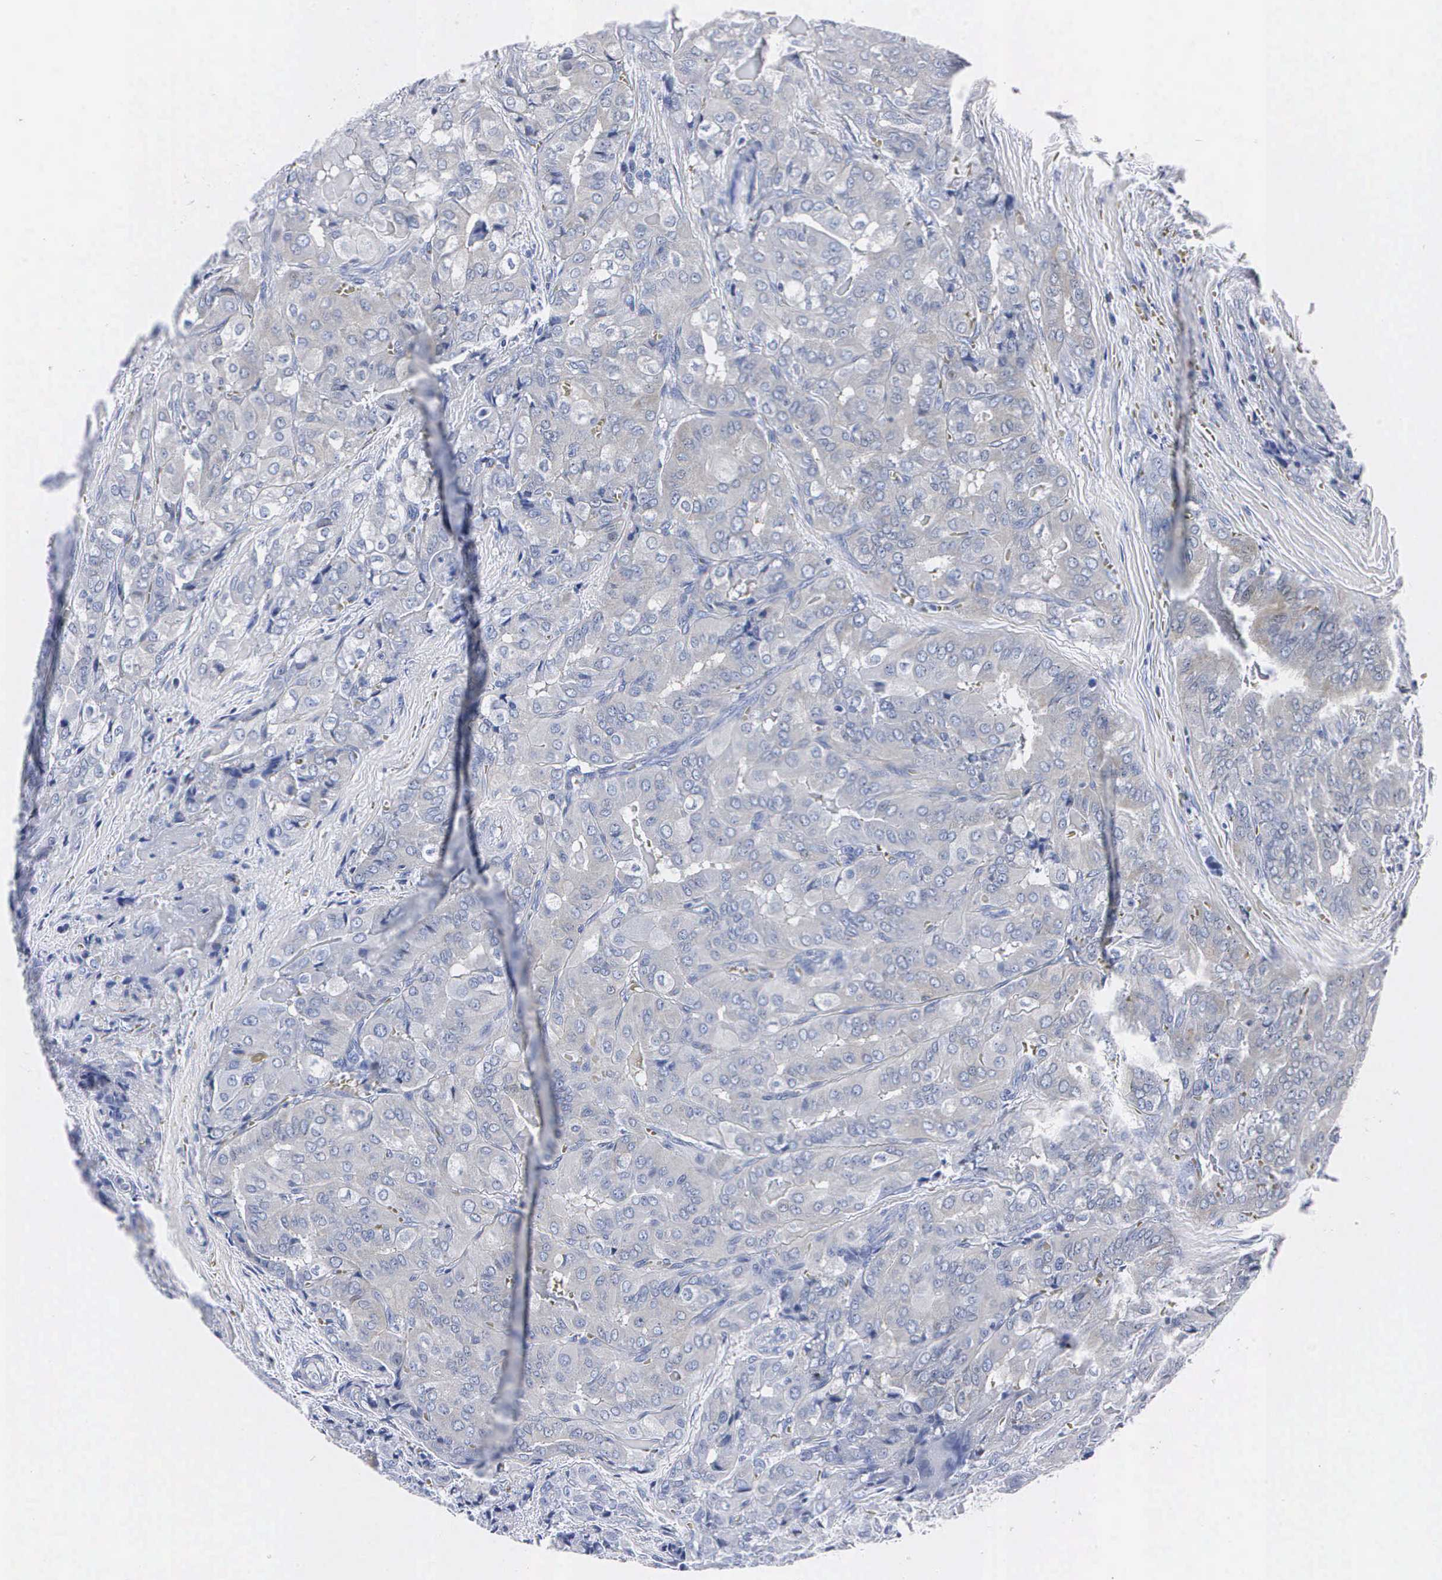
{"staining": {"intensity": "negative", "quantity": "none", "location": "none"}, "tissue": "thyroid cancer", "cell_type": "Tumor cells", "image_type": "cancer", "snomed": [{"axis": "morphology", "description": "Papillary adenocarcinoma, NOS"}, {"axis": "topography", "description": "Thyroid gland"}], "caption": "This is a image of immunohistochemistry staining of thyroid papillary adenocarcinoma, which shows no expression in tumor cells.", "gene": "ENO2", "patient": {"sex": "female", "age": 71}}